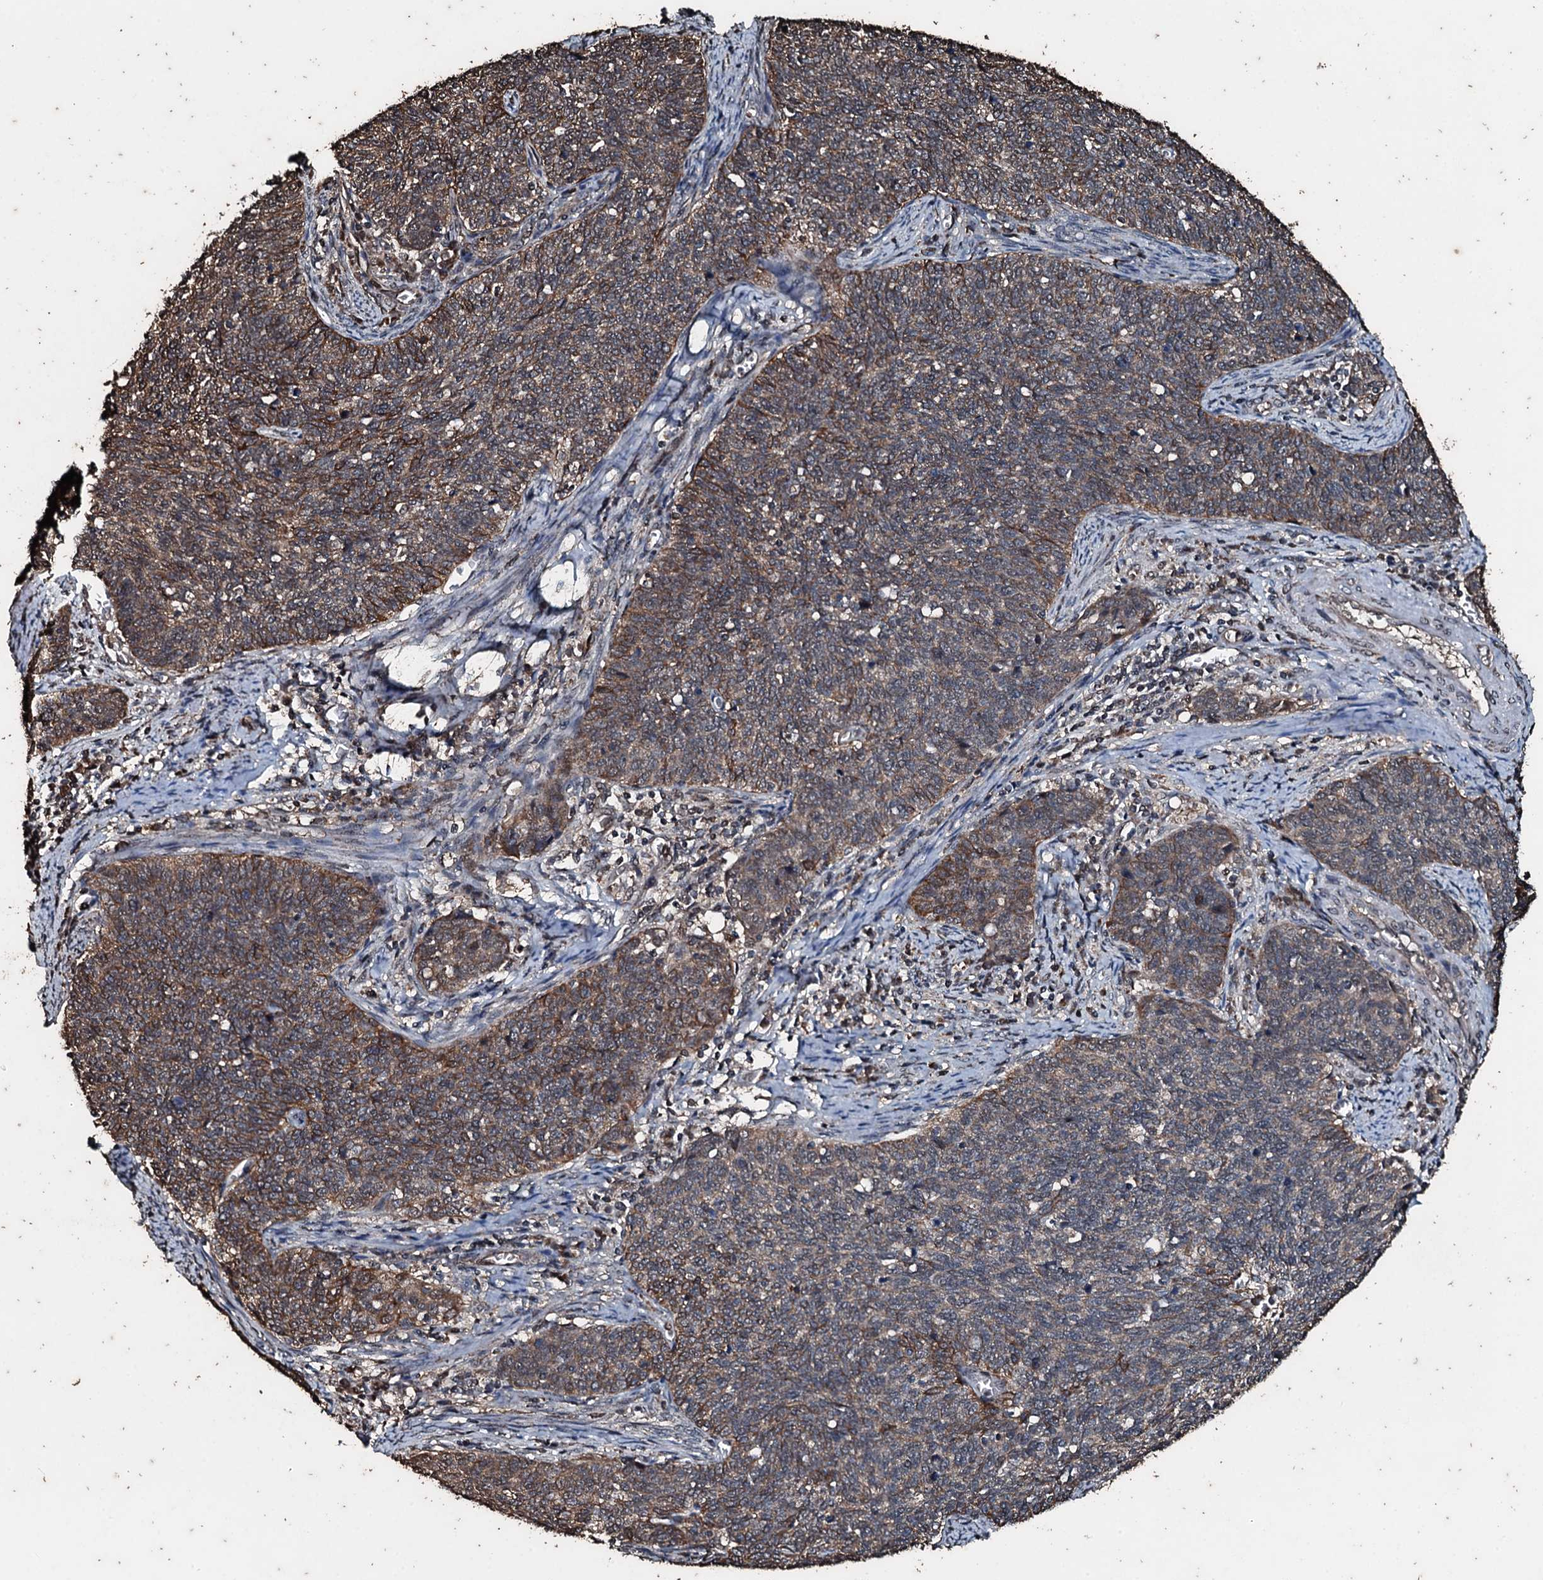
{"staining": {"intensity": "weak", "quantity": ">75%", "location": "cytoplasmic/membranous"}, "tissue": "cervical cancer", "cell_type": "Tumor cells", "image_type": "cancer", "snomed": [{"axis": "morphology", "description": "Squamous cell carcinoma, NOS"}, {"axis": "topography", "description": "Cervix"}], "caption": "A brown stain shows weak cytoplasmic/membranous staining of a protein in human cervical cancer tumor cells. The staining was performed using DAB, with brown indicating positive protein expression. Nuclei are stained blue with hematoxylin.", "gene": "FAAP24", "patient": {"sex": "female", "age": 39}}